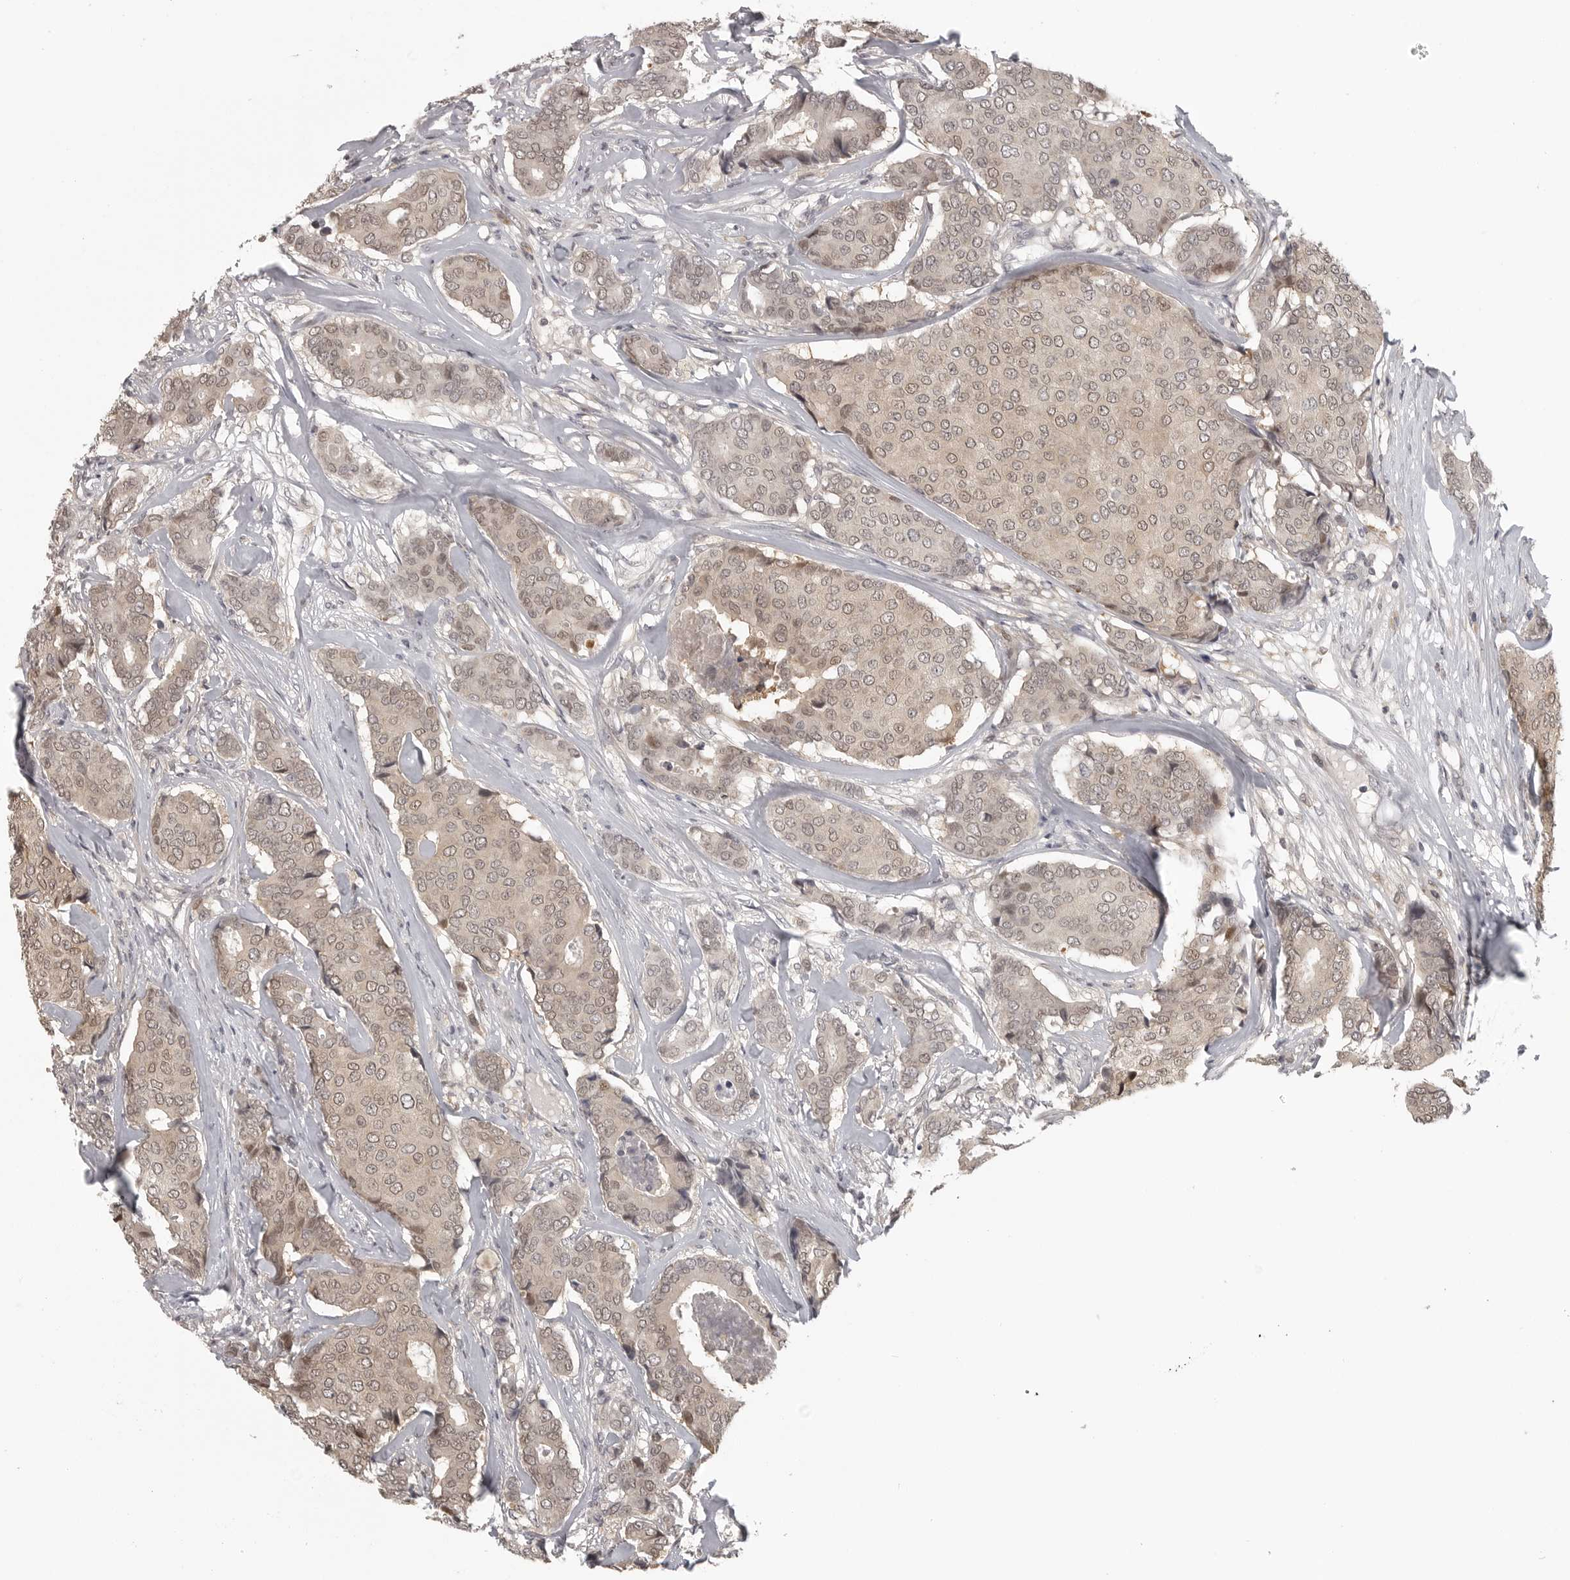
{"staining": {"intensity": "weak", "quantity": ">75%", "location": "cytoplasmic/membranous,nuclear"}, "tissue": "breast cancer", "cell_type": "Tumor cells", "image_type": "cancer", "snomed": [{"axis": "morphology", "description": "Duct carcinoma"}, {"axis": "topography", "description": "Breast"}], "caption": "The immunohistochemical stain shows weak cytoplasmic/membranous and nuclear expression in tumor cells of breast invasive ductal carcinoma tissue.", "gene": "UROD", "patient": {"sex": "female", "age": 75}}